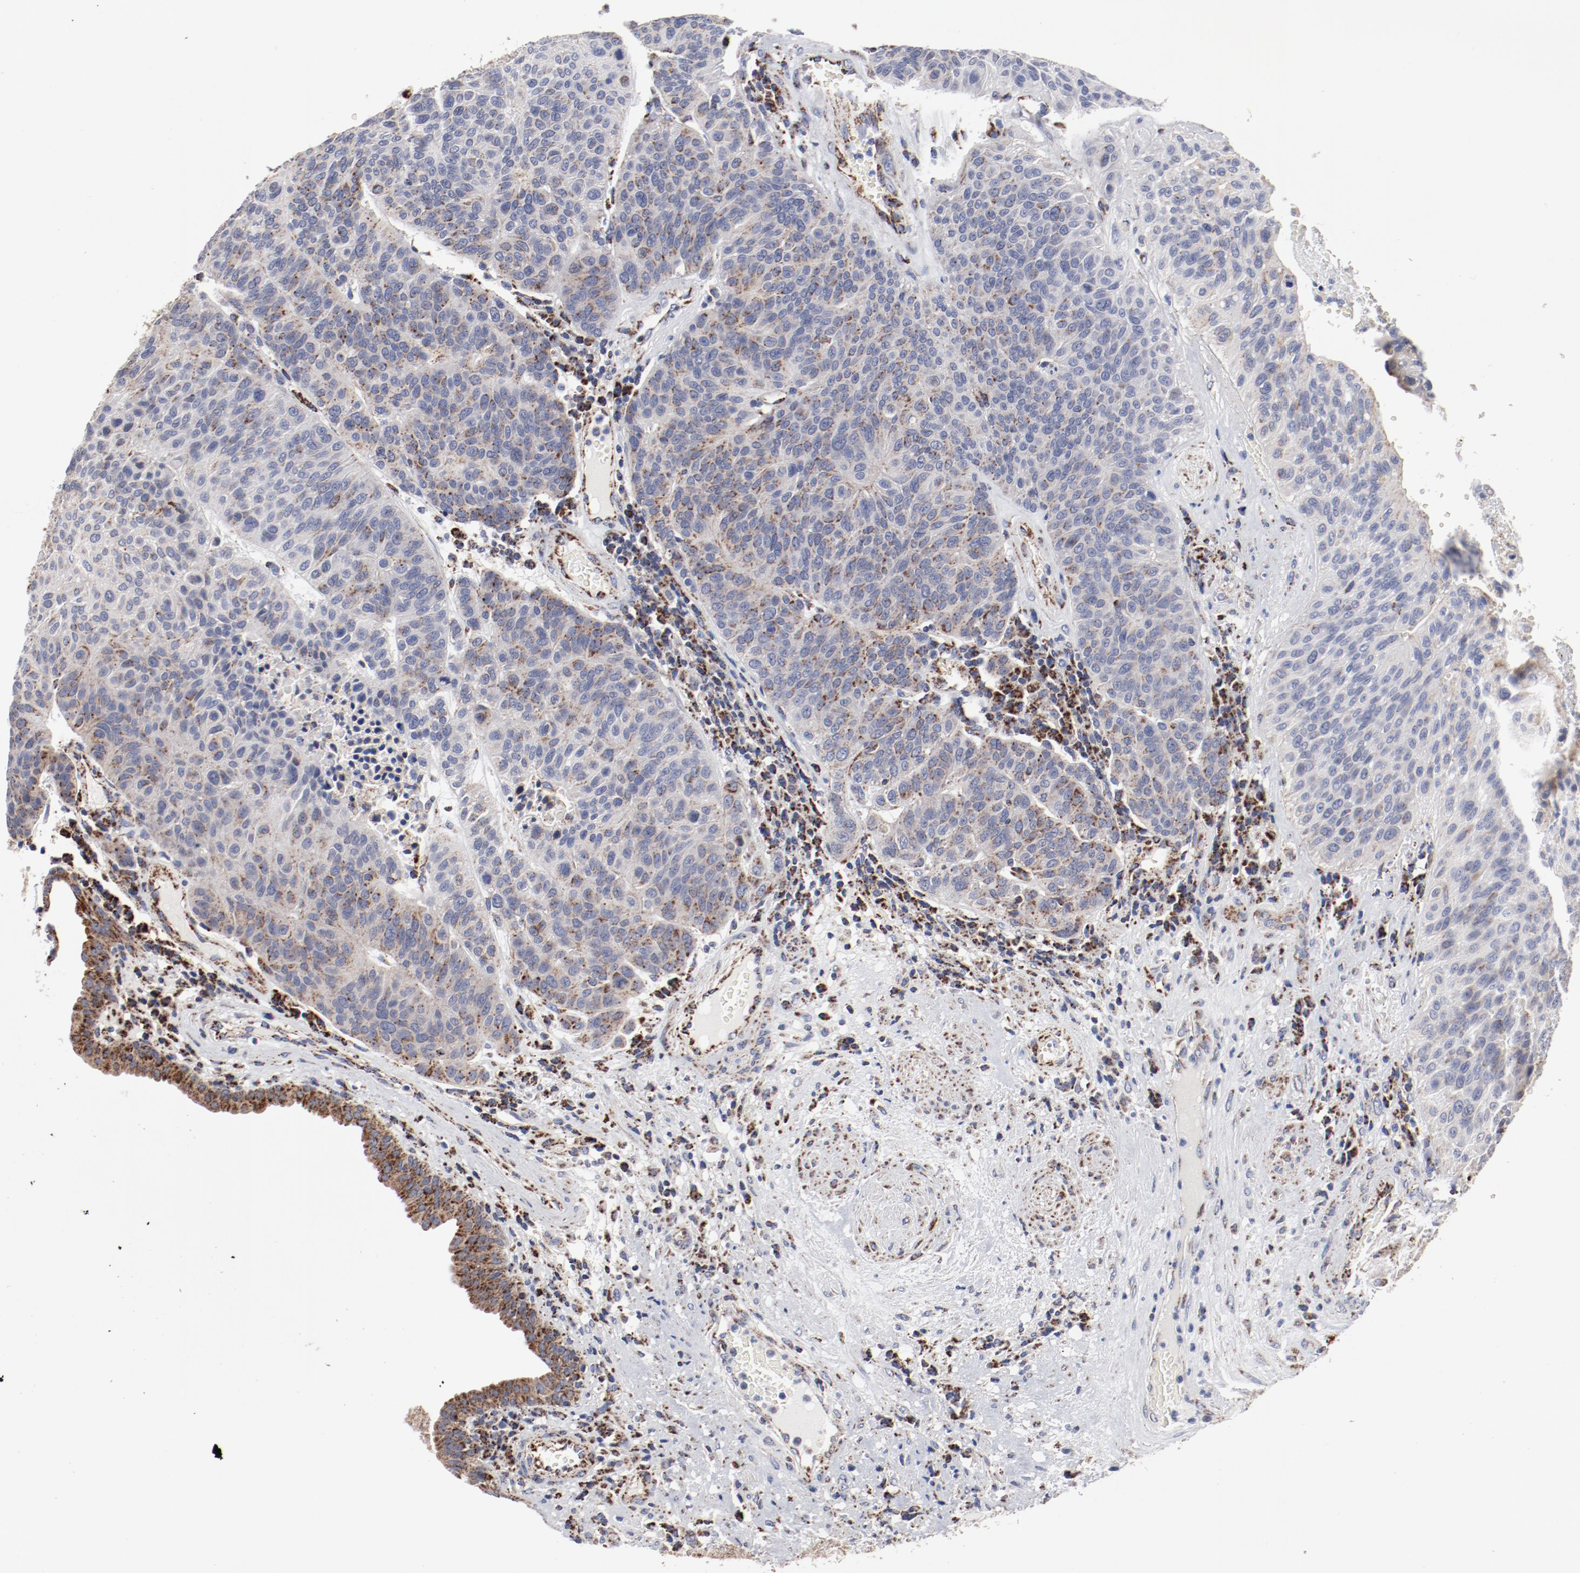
{"staining": {"intensity": "moderate", "quantity": ">75%", "location": "cytoplasmic/membranous"}, "tissue": "urothelial cancer", "cell_type": "Tumor cells", "image_type": "cancer", "snomed": [{"axis": "morphology", "description": "Urothelial carcinoma, High grade"}, {"axis": "topography", "description": "Urinary bladder"}], "caption": "High-grade urothelial carcinoma stained for a protein (brown) displays moderate cytoplasmic/membranous positive expression in approximately >75% of tumor cells.", "gene": "NDUFV2", "patient": {"sex": "male", "age": 66}}